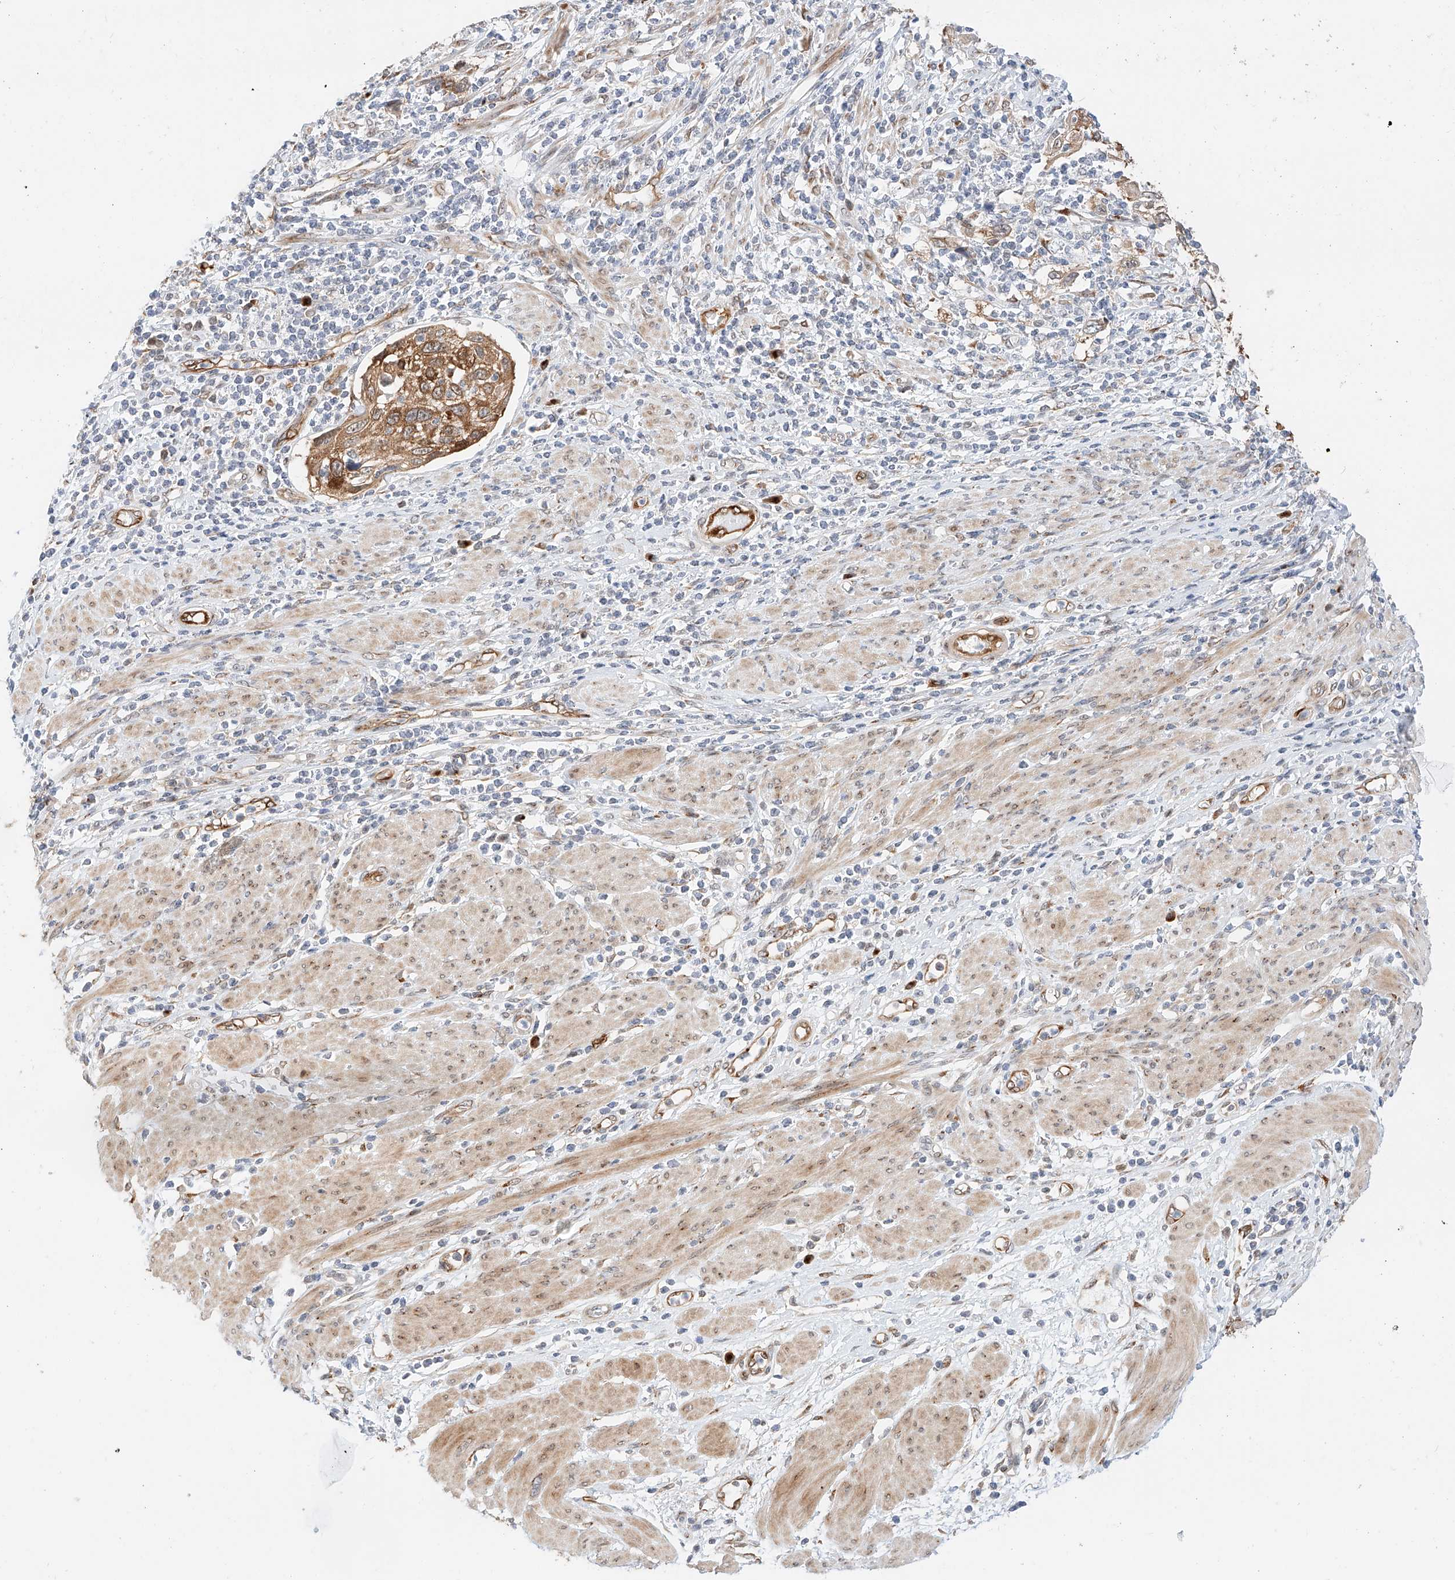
{"staining": {"intensity": "moderate", "quantity": ">75%", "location": "cytoplasmic/membranous"}, "tissue": "cervical cancer", "cell_type": "Tumor cells", "image_type": "cancer", "snomed": [{"axis": "morphology", "description": "Squamous cell carcinoma, NOS"}, {"axis": "topography", "description": "Cervix"}], "caption": "Immunohistochemistry photomicrograph of human cervical cancer (squamous cell carcinoma) stained for a protein (brown), which demonstrates medium levels of moderate cytoplasmic/membranous expression in about >75% of tumor cells.", "gene": "CARMIL1", "patient": {"sex": "female", "age": 70}}